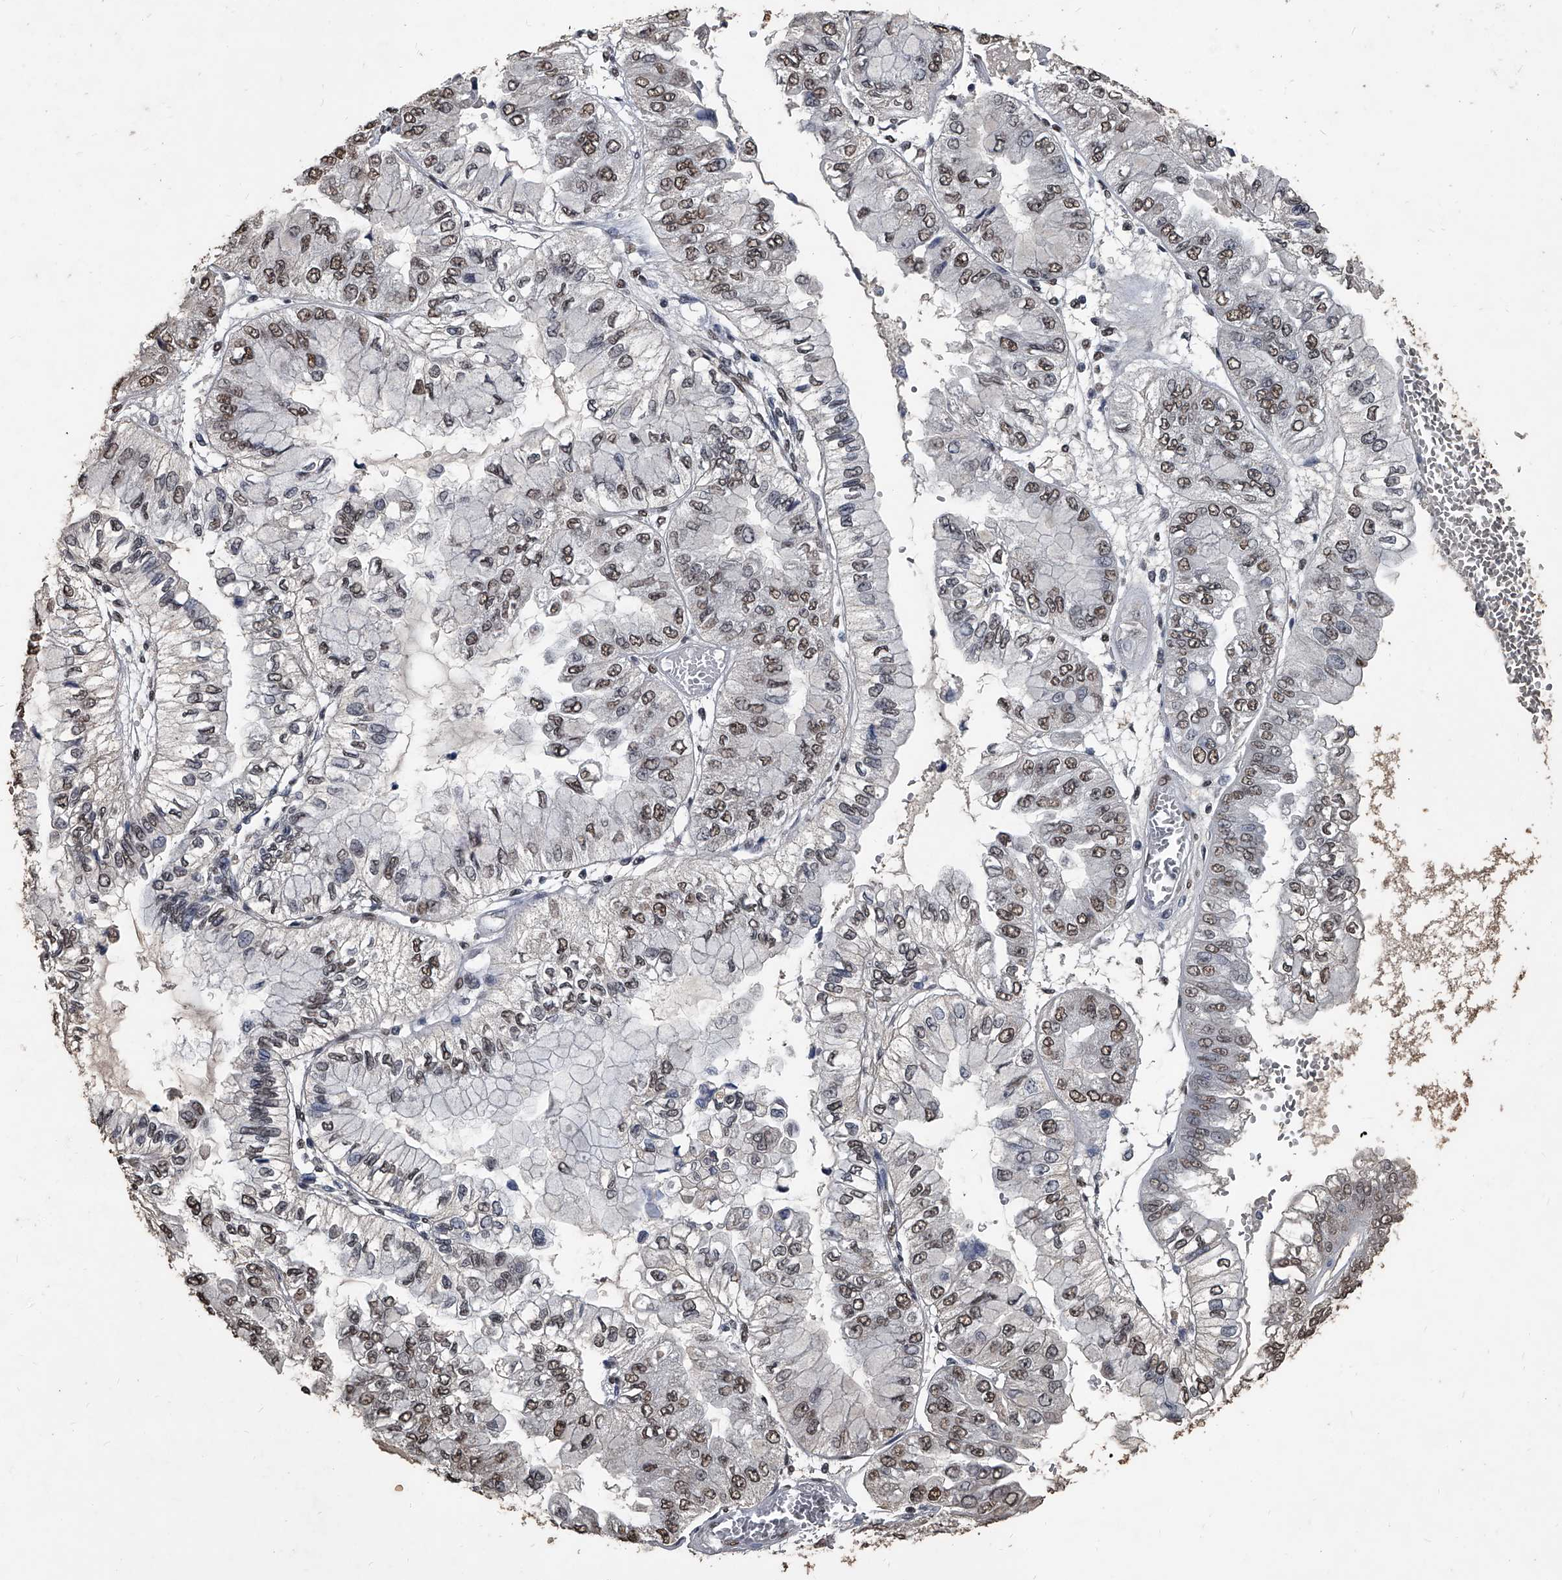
{"staining": {"intensity": "moderate", "quantity": ">75%", "location": "nuclear"}, "tissue": "liver cancer", "cell_type": "Tumor cells", "image_type": "cancer", "snomed": [{"axis": "morphology", "description": "Cholangiocarcinoma"}, {"axis": "topography", "description": "Liver"}], "caption": "Immunohistochemical staining of human cholangiocarcinoma (liver) shows medium levels of moderate nuclear positivity in about >75% of tumor cells.", "gene": "MATR3", "patient": {"sex": "female", "age": 79}}